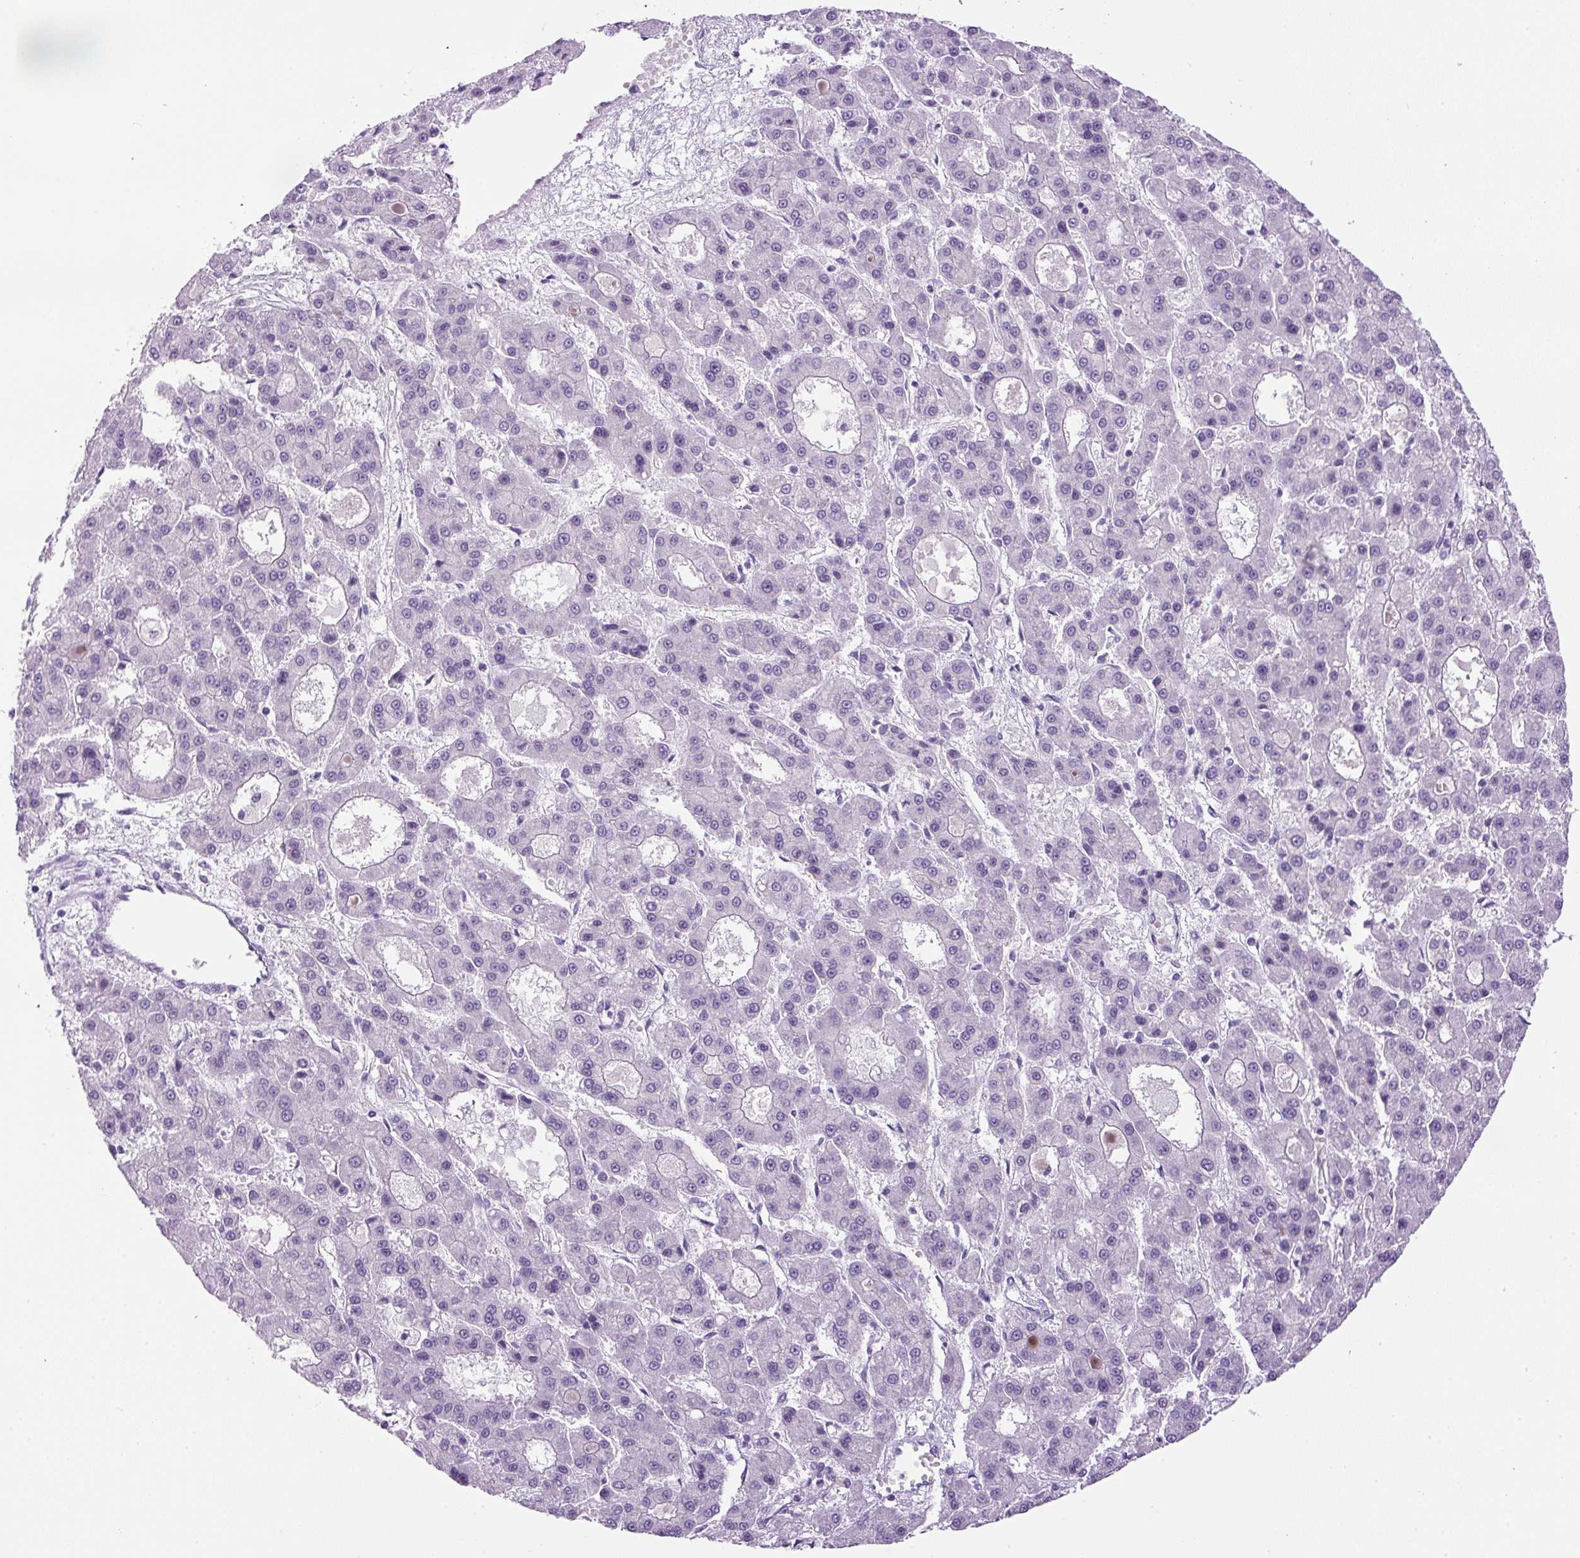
{"staining": {"intensity": "negative", "quantity": "none", "location": "none"}, "tissue": "liver cancer", "cell_type": "Tumor cells", "image_type": "cancer", "snomed": [{"axis": "morphology", "description": "Carcinoma, Hepatocellular, NOS"}, {"axis": "topography", "description": "Liver"}], "caption": "Tumor cells are negative for brown protein staining in liver cancer.", "gene": "RHBDD2", "patient": {"sex": "male", "age": 70}}